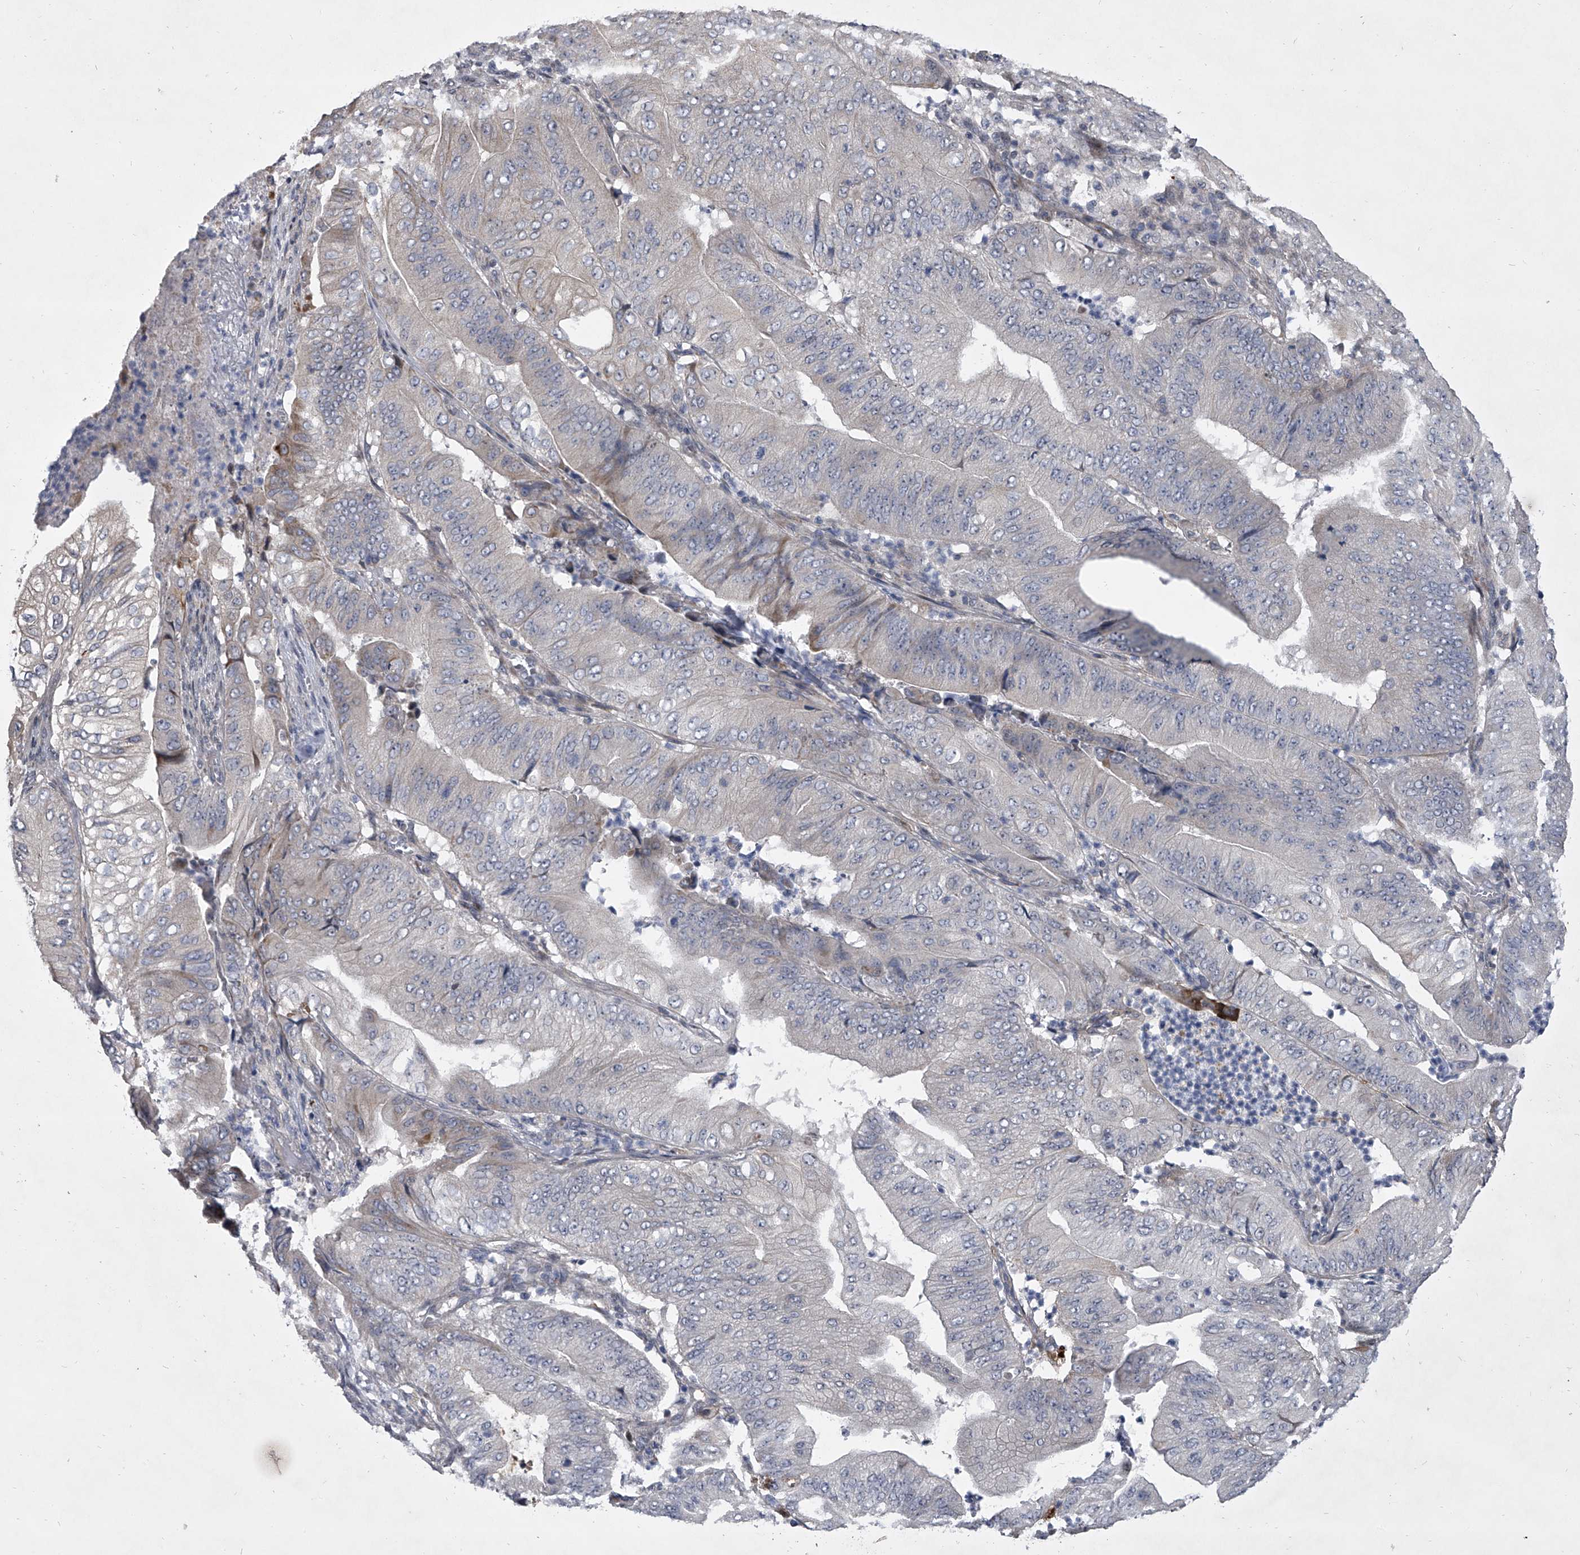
{"staining": {"intensity": "negative", "quantity": "none", "location": "none"}, "tissue": "pancreatic cancer", "cell_type": "Tumor cells", "image_type": "cancer", "snomed": [{"axis": "morphology", "description": "Adenocarcinoma, NOS"}, {"axis": "topography", "description": "Pancreas"}], "caption": "DAB (3,3'-diaminobenzidine) immunohistochemical staining of human pancreatic cancer exhibits no significant staining in tumor cells.", "gene": "HEATR6", "patient": {"sex": "female", "age": 77}}